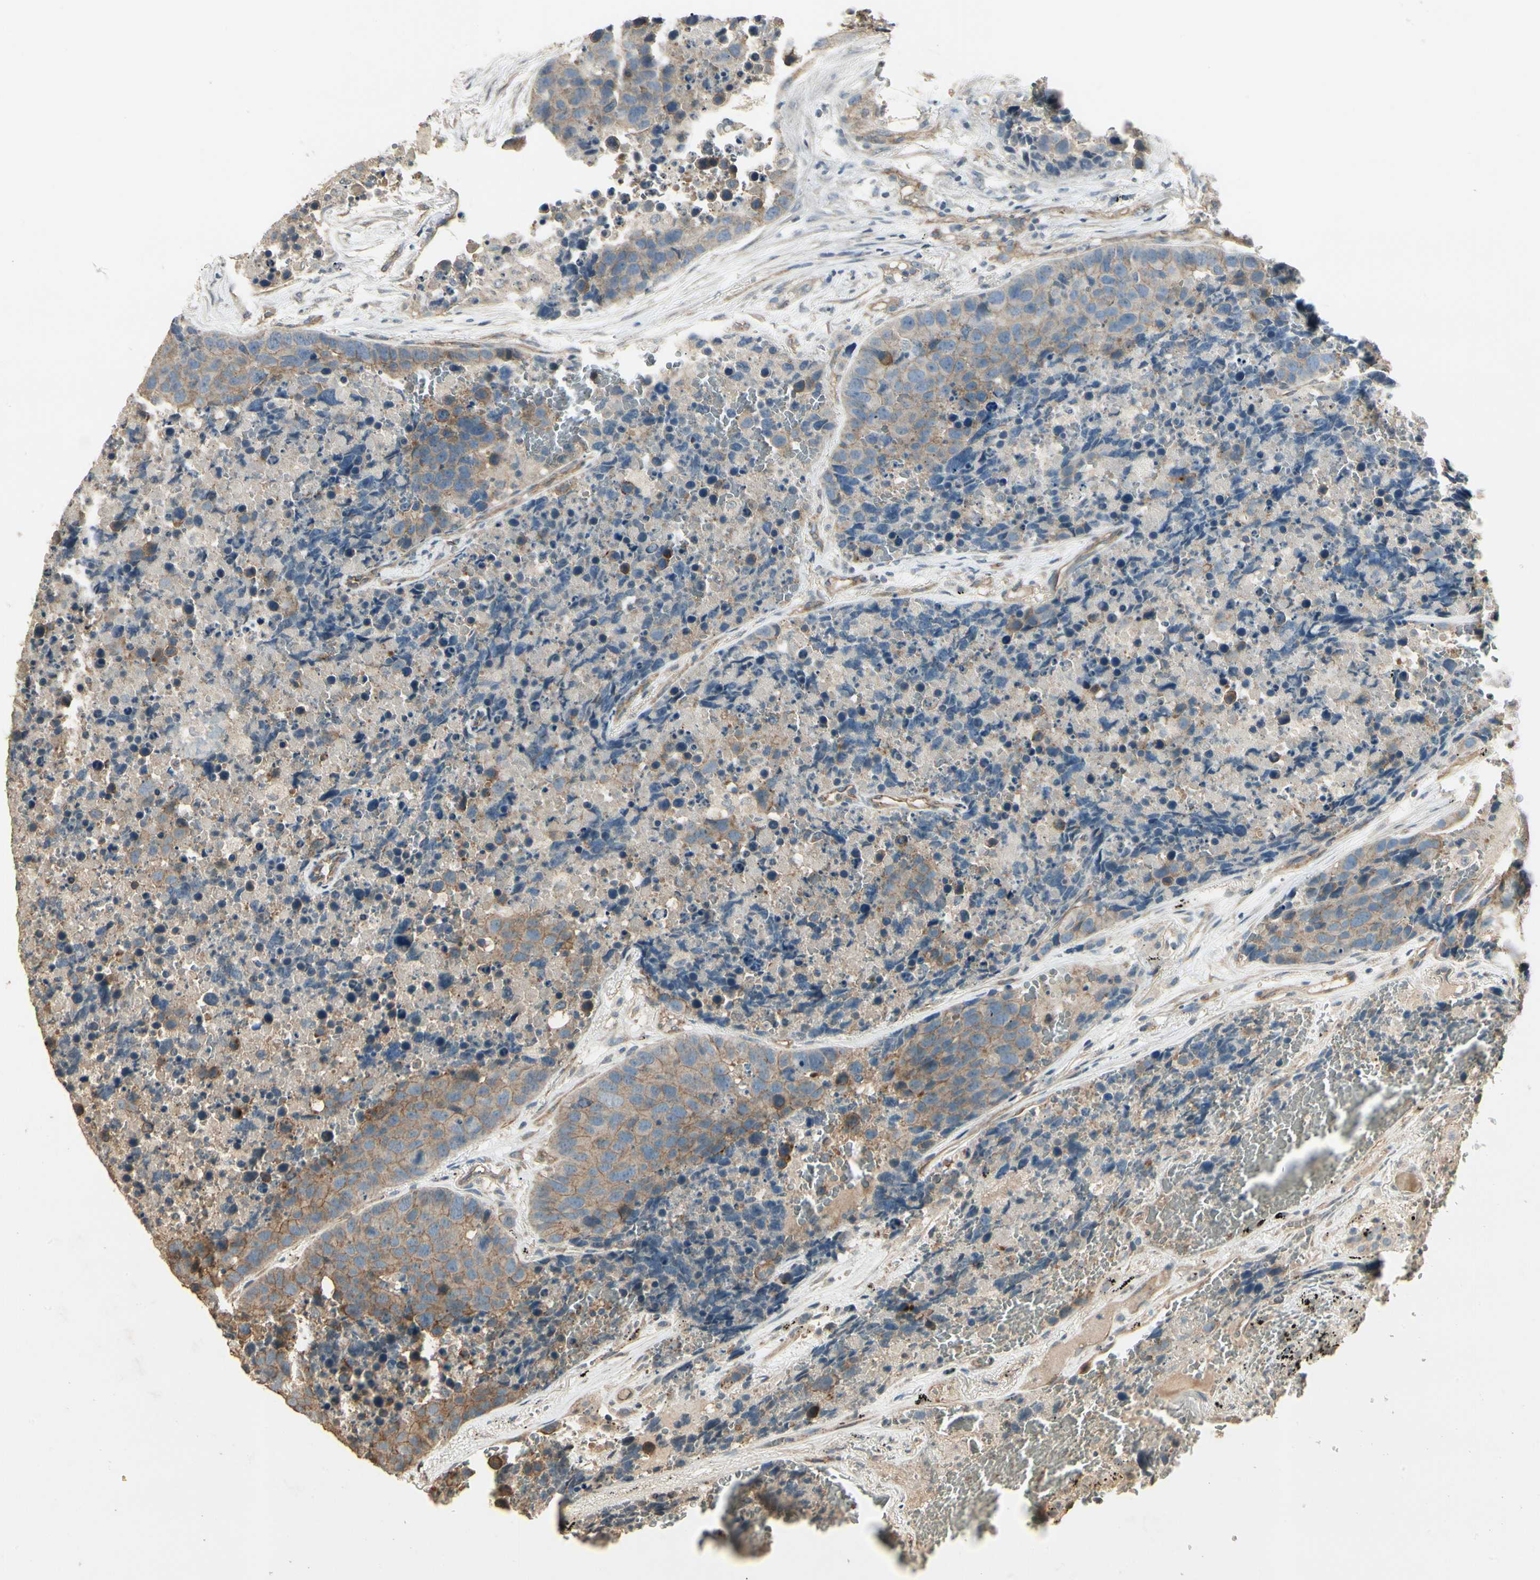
{"staining": {"intensity": "moderate", "quantity": ">75%", "location": "cytoplasmic/membranous"}, "tissue": "carcinoid", "cell_type": "Tumor cells", "image_type": "cancer", "snomed": [{"axis": "morphology", "description": "Carcinoid, malignant, NOS"}, {"axis": "topography", "description": "Lung"}], "caption": "A micrograph of human carcinoid (malignant) stained for a protein reveals moderate cytoplasmic/membranous brown staining in tumor cells.", "gene": "RNF180", "patient": {"sex": "male", "age": 60}}